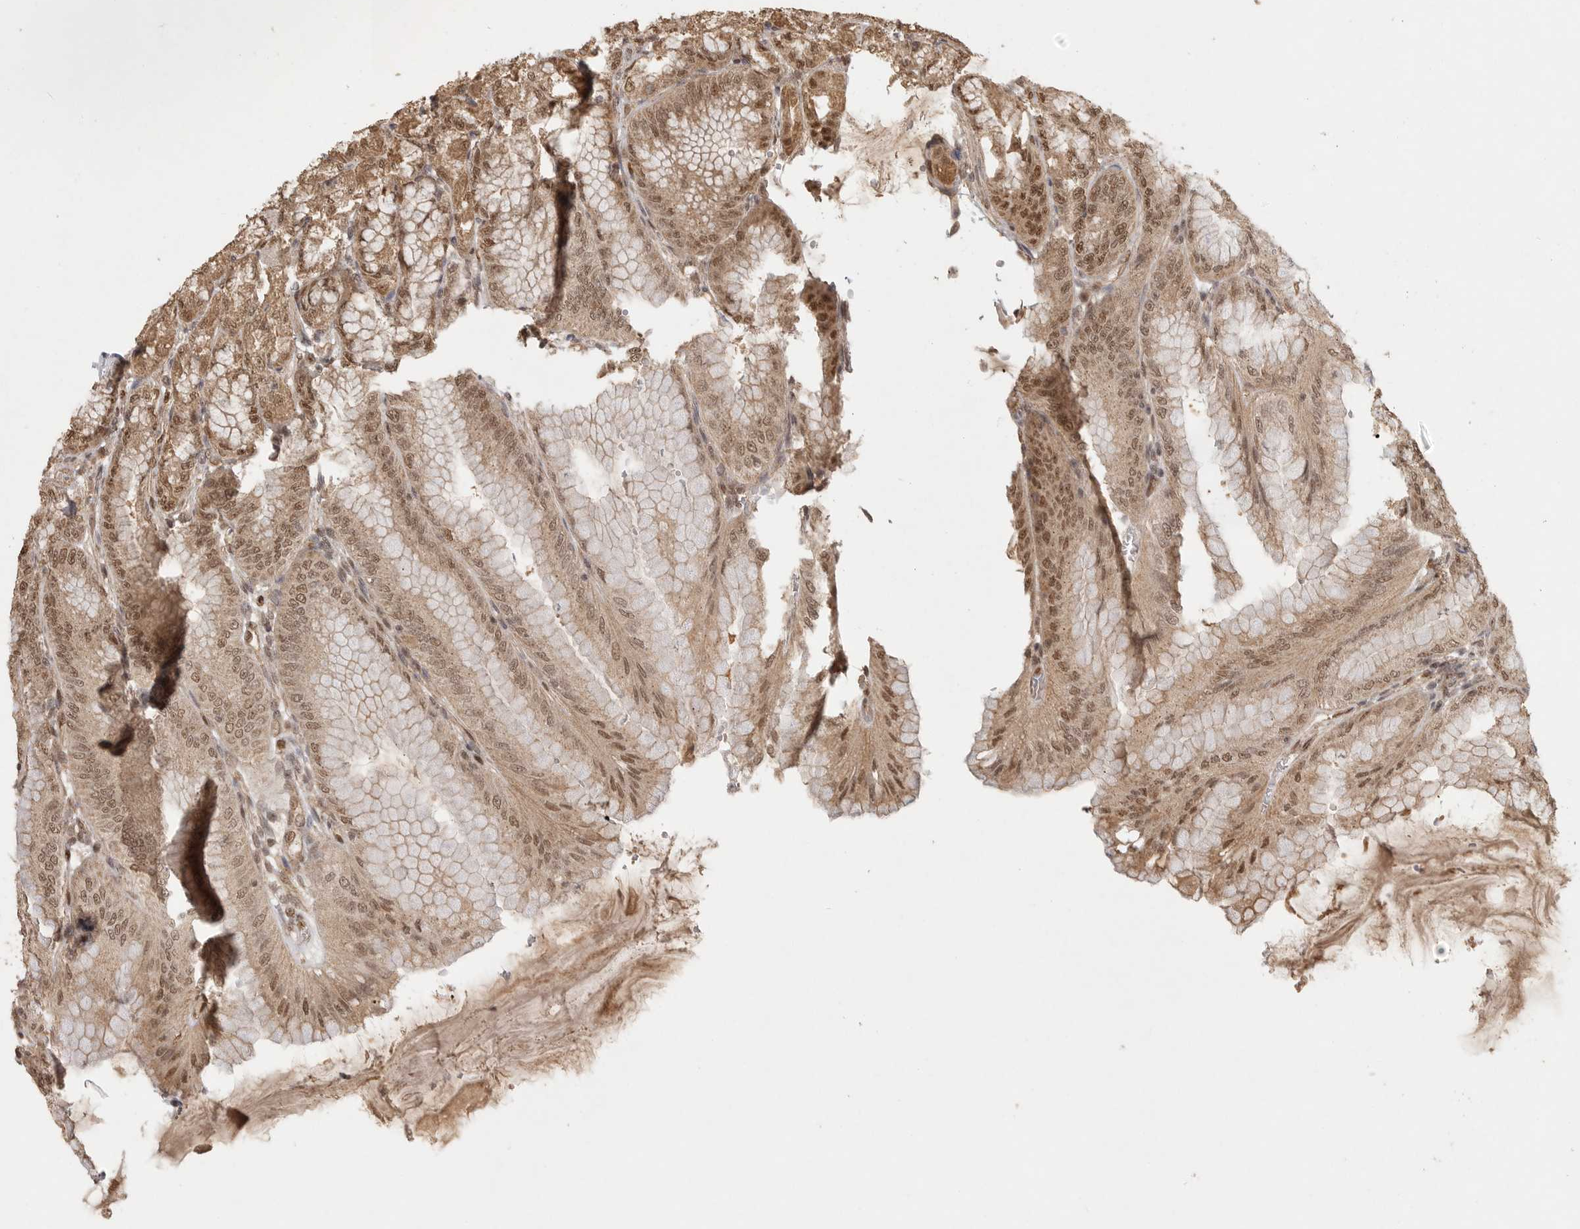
{"staining": {"intensity": "strong", "quantity": ">75%", "location": "cytoplasmic/membranous,nuclear"}, "tissue": "stomach", "cell_type": "Glandular cells", "image_type": "normal", "snomed": [{"axis": "morphology", "description": "Normal tissue, NOS"}, {"axis": "topography", "description": "Stomach, lower"}], "caption": "This histopathology image demonstrates IHC staining of normal human stomach, with high strong cytoplasmic/membranous,nuclear positivity in about >75% of glandular cells.", "gene": "DFFA", "patient": {"sex": "male", "age": 71}}